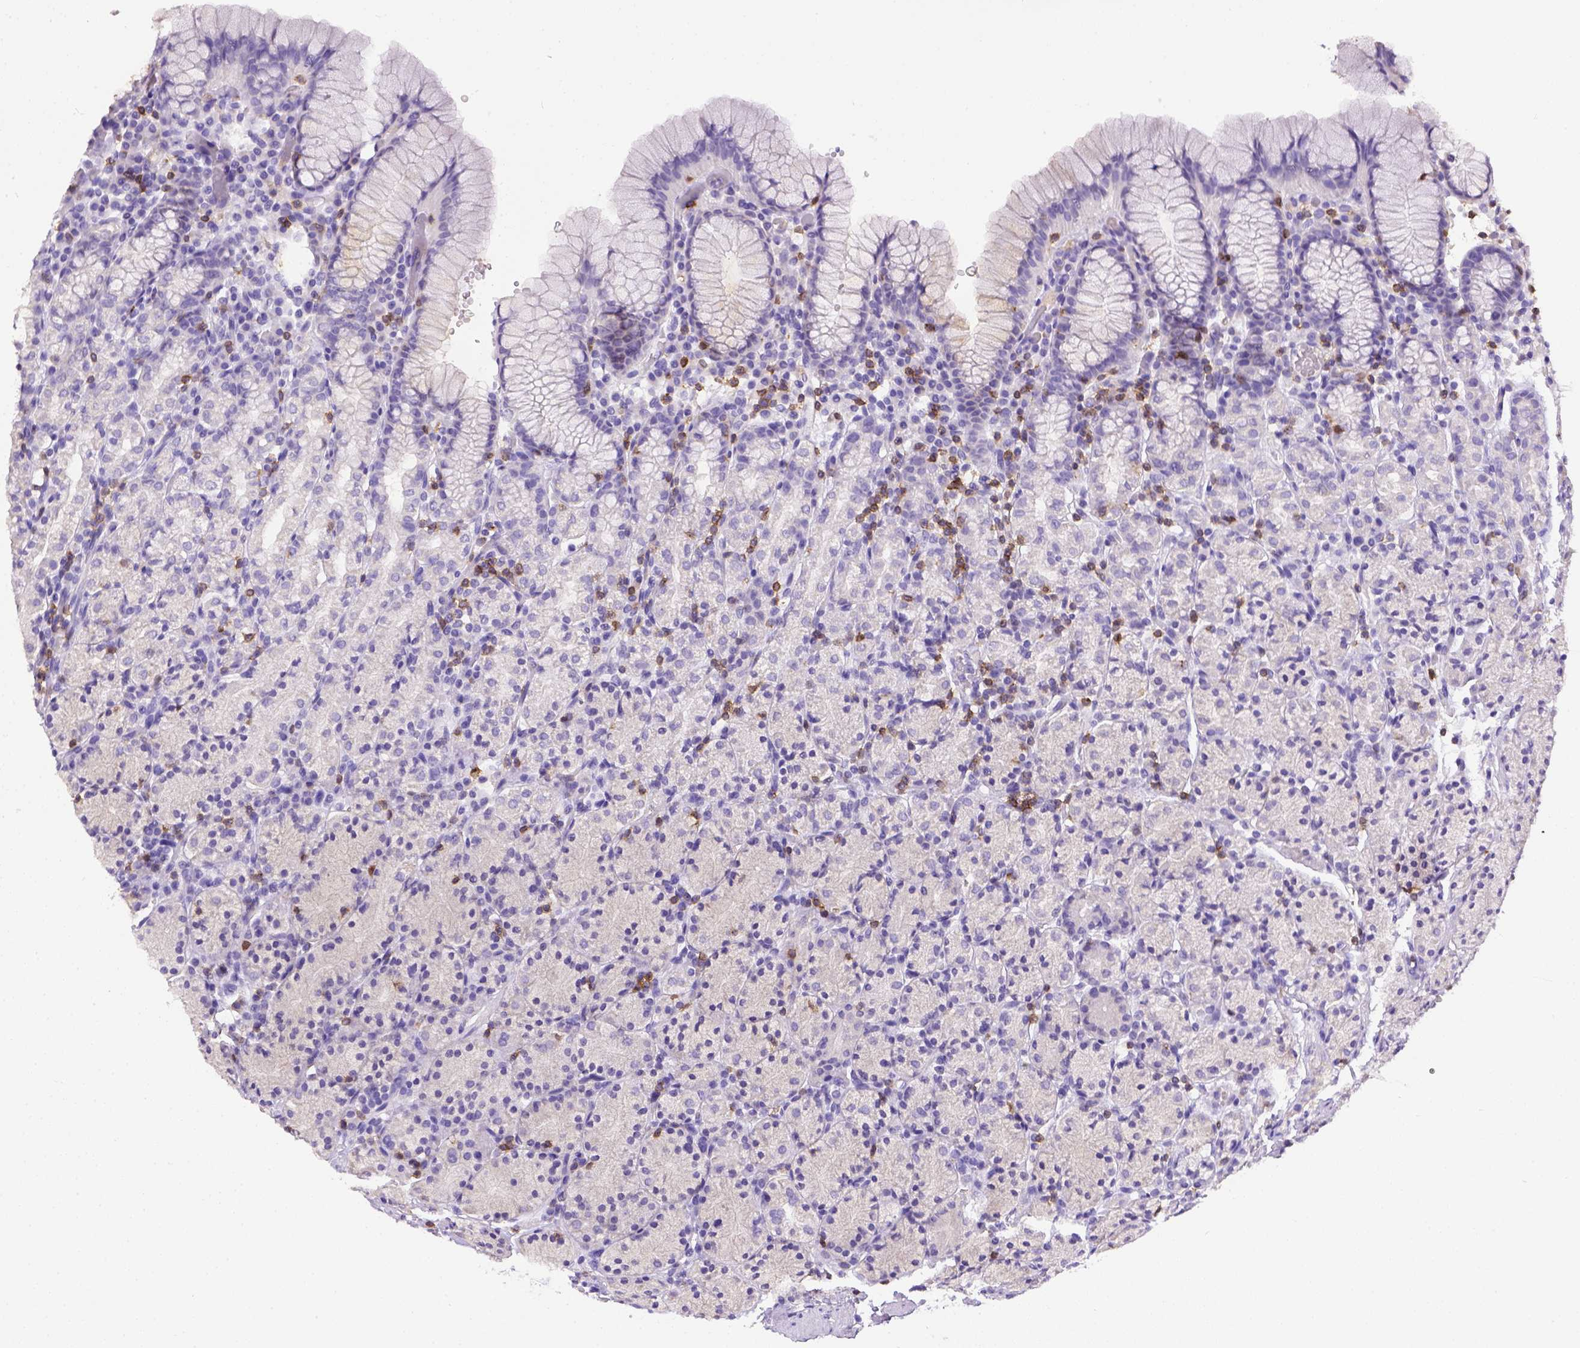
{"staining": {"intensity": "negative", "quantity": "none", "location": "none"}, "tissue": "stomach", "cell_type": "Glandular cells", "image_type": "normal", "snomed": [{"axis": "morphology", "description": "Normal tissue, NOS"}, {"axis": "topography", "description": "Stomach, upper"}, {"axis": "topography", "description": "Stomach"}], "caption": "This is an immunohistochemistry (IHC) image of normal human stomach. There is no expression in glandular cells.", "gene": "CD3E", "patient": {"sex": "male", "age": 62}}